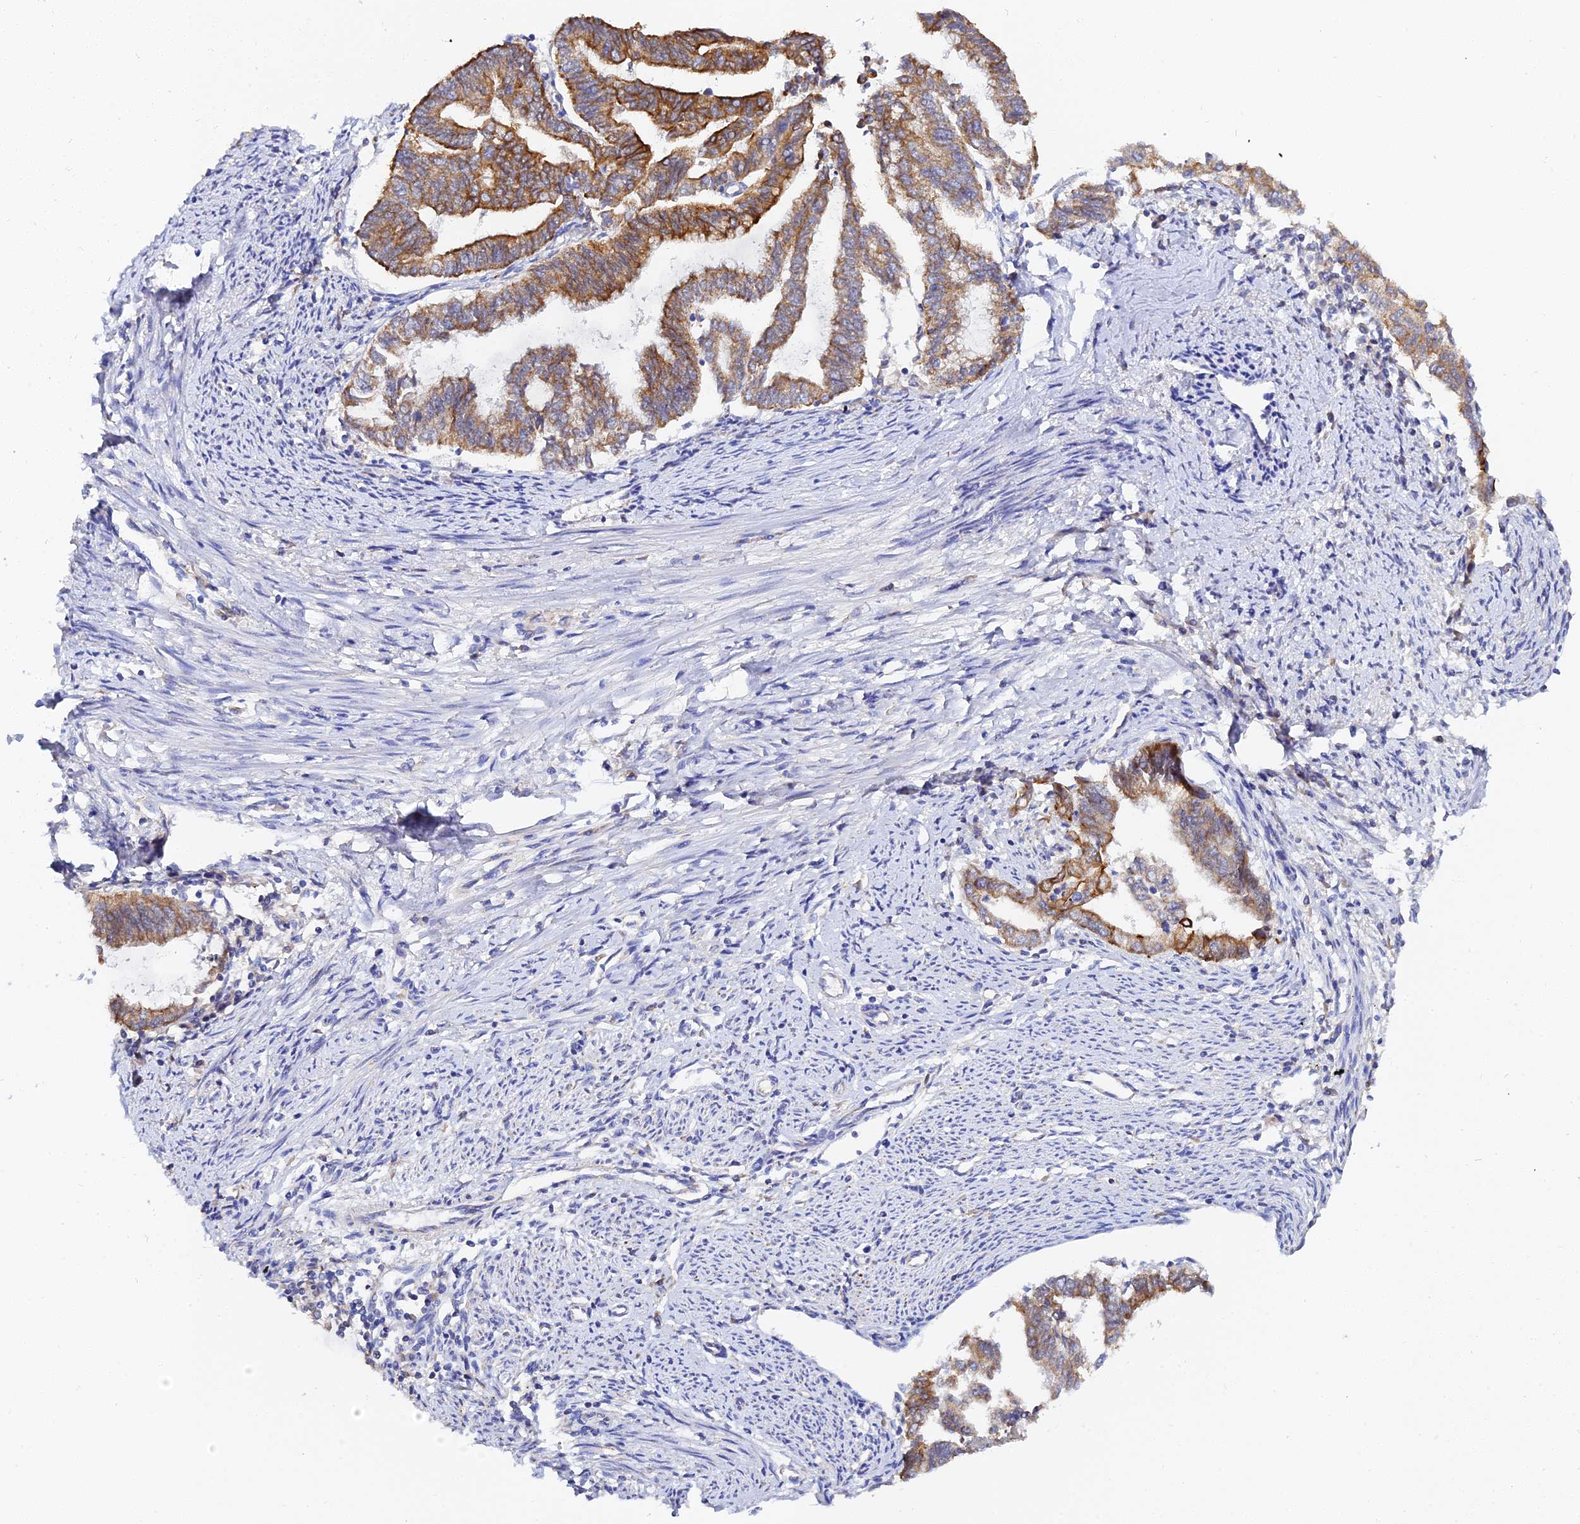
{"staining": {"intensity": "moderate", "quantity": ">75%", "location": "cytoplasmic/membranous"}, "tissue": "endometrial cancer", "cell_type": "Tumor cells", "image_type": "cancer", "snomed": [{"axis": "morphology", "description": "Adenocarcinoma, NOS"}, {"axis": "topography", "description": "Endometrium"}], "caption": "Endometrial adenocarcinoma stained with immunohistochemistry (IHC) exhibits moderate cytoplasmic/membranous expression in about >75% of tumor cells.", "gene": "ZXDA", "patient": {"sex": "female", "age": 79}}